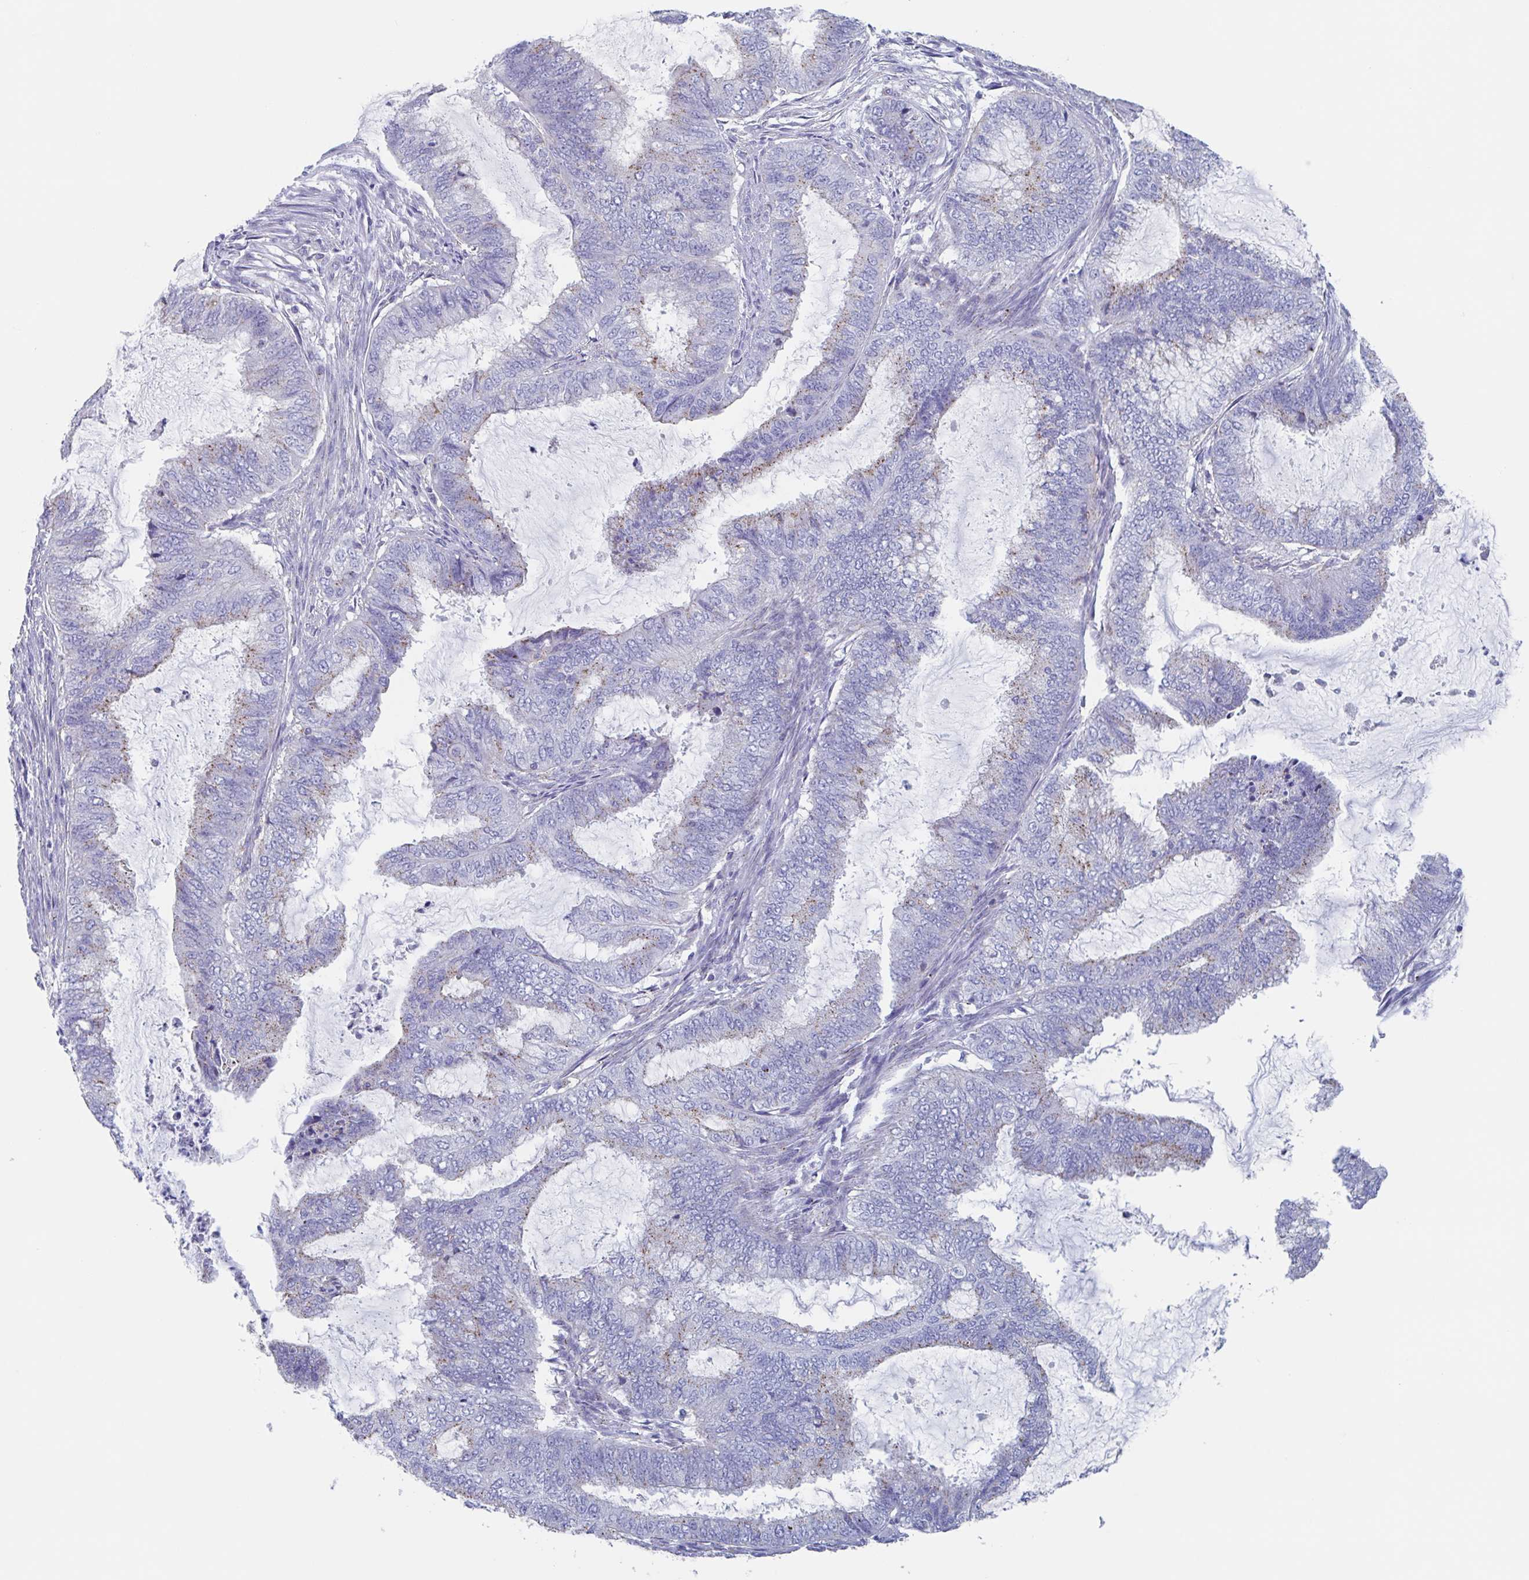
{"staining": {"intensity": "weak", "quantity": "<25%", "location": "cytoplasmic/membranous"}, "tissue": "endometrial cancer", "cell_type": "Tumor cells", "image_type": "cancer", "snomed": [{"axis": "morphology", "description": "Adenocarcinoma, NOS"}, {"axis": "topography", "description": "Endometrium"}], "caption": "Immunohistochemistry micrograph of adenocarcinoma (endometrial) stained for a protein (brown), which reveals no positivity in tumor cells. (DAB IHC, high magnification).", "gene": "CHMP5", "patient": {"sex": "female", "age": 51}}